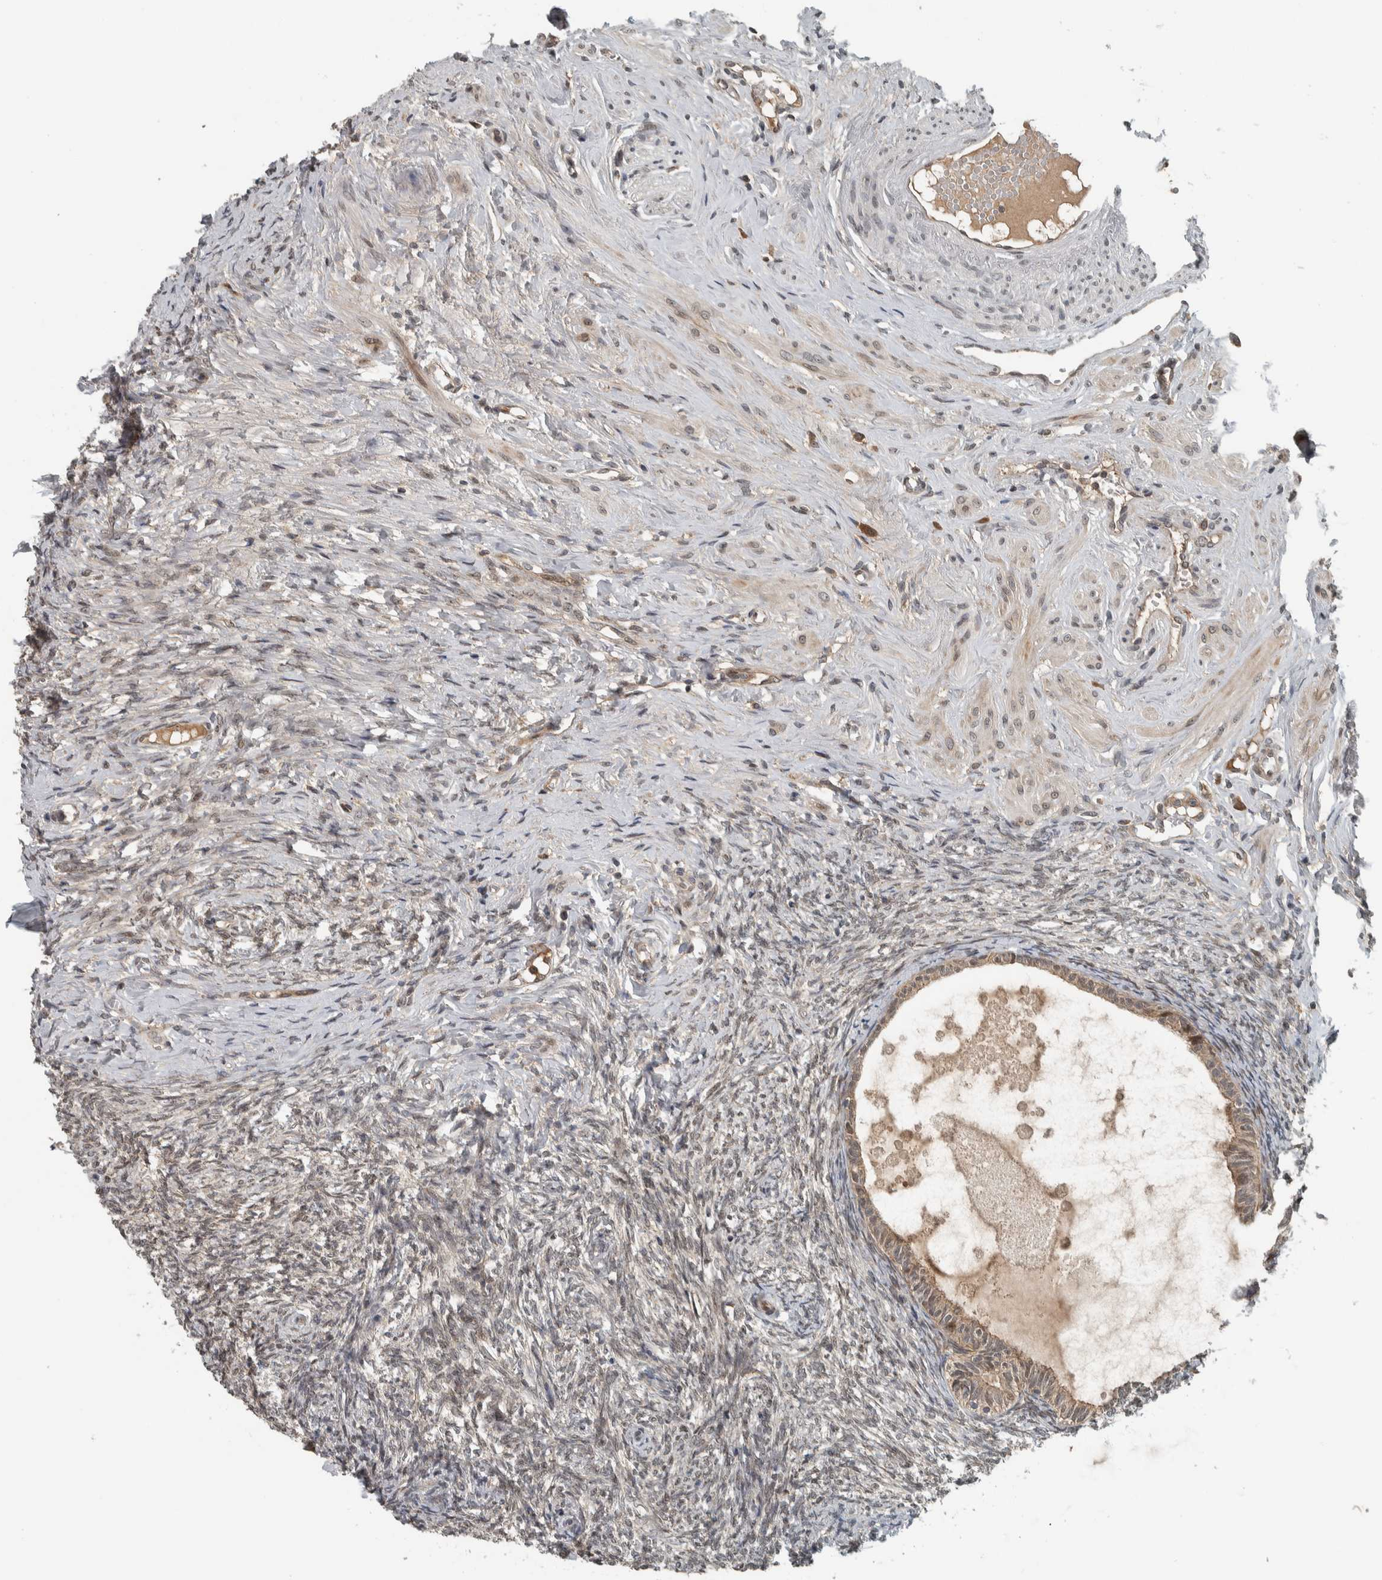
{"staining": {"intensity": "weak", "quantity": ">75%", "location": "cytoplasmic/membranous"}, "tissue": "ovary", "cell_type": "Follicle cells", "image_type": "normal", "snomed": [{"axis": "morphology", "description": "Normal tissue, NOS"}, {"axis": "topography", "description": "Ovary"}], "caption": "Normal ovary was stained to show a protein in brown. There is low levels of weak cytoplasmic/membranous positivity in approximately >75% of follicle cells. (DAB IHC, brown staining for protein, blue staining for nuclei).", "gene": "XPO5", "patient": {"sex": "female", "age": 41}}